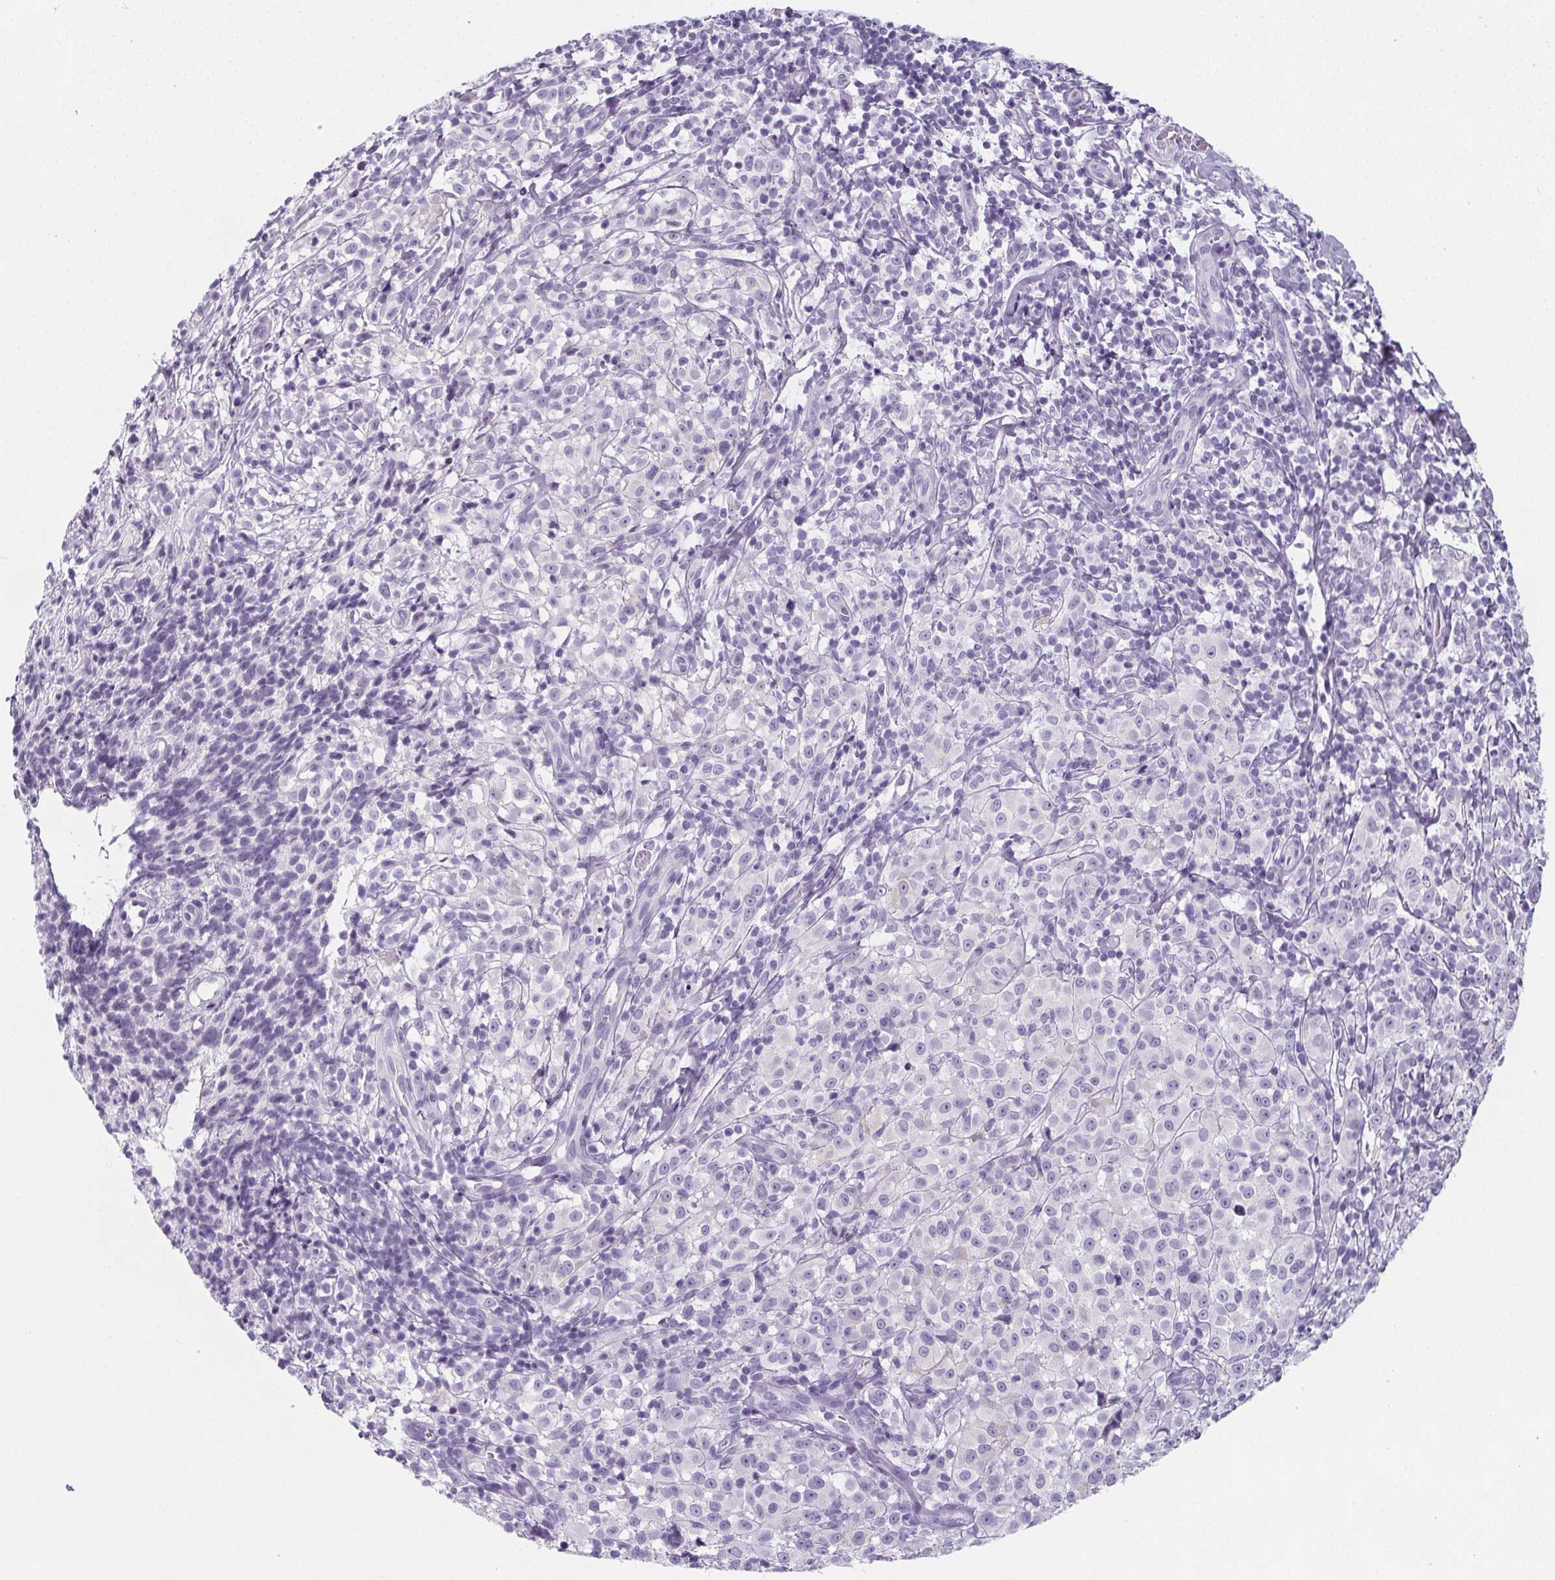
{"staining": {"intensity": "negative", "quantity": "none", "location": "none"}, "tissue": "melanoma", "cell_type": "Tumor cells", "image_type": "cancer", "snomed": [{"axis": "morphology", "description": "Malignant melanoma, NOS"}, {"axis": "topography", "description": "Skin"}], "caption": "Tumor cells show no significant protein staining in malignant melanoma.", "gene": "ADRB1", "patient": {"sex": "male", "age": 85}}